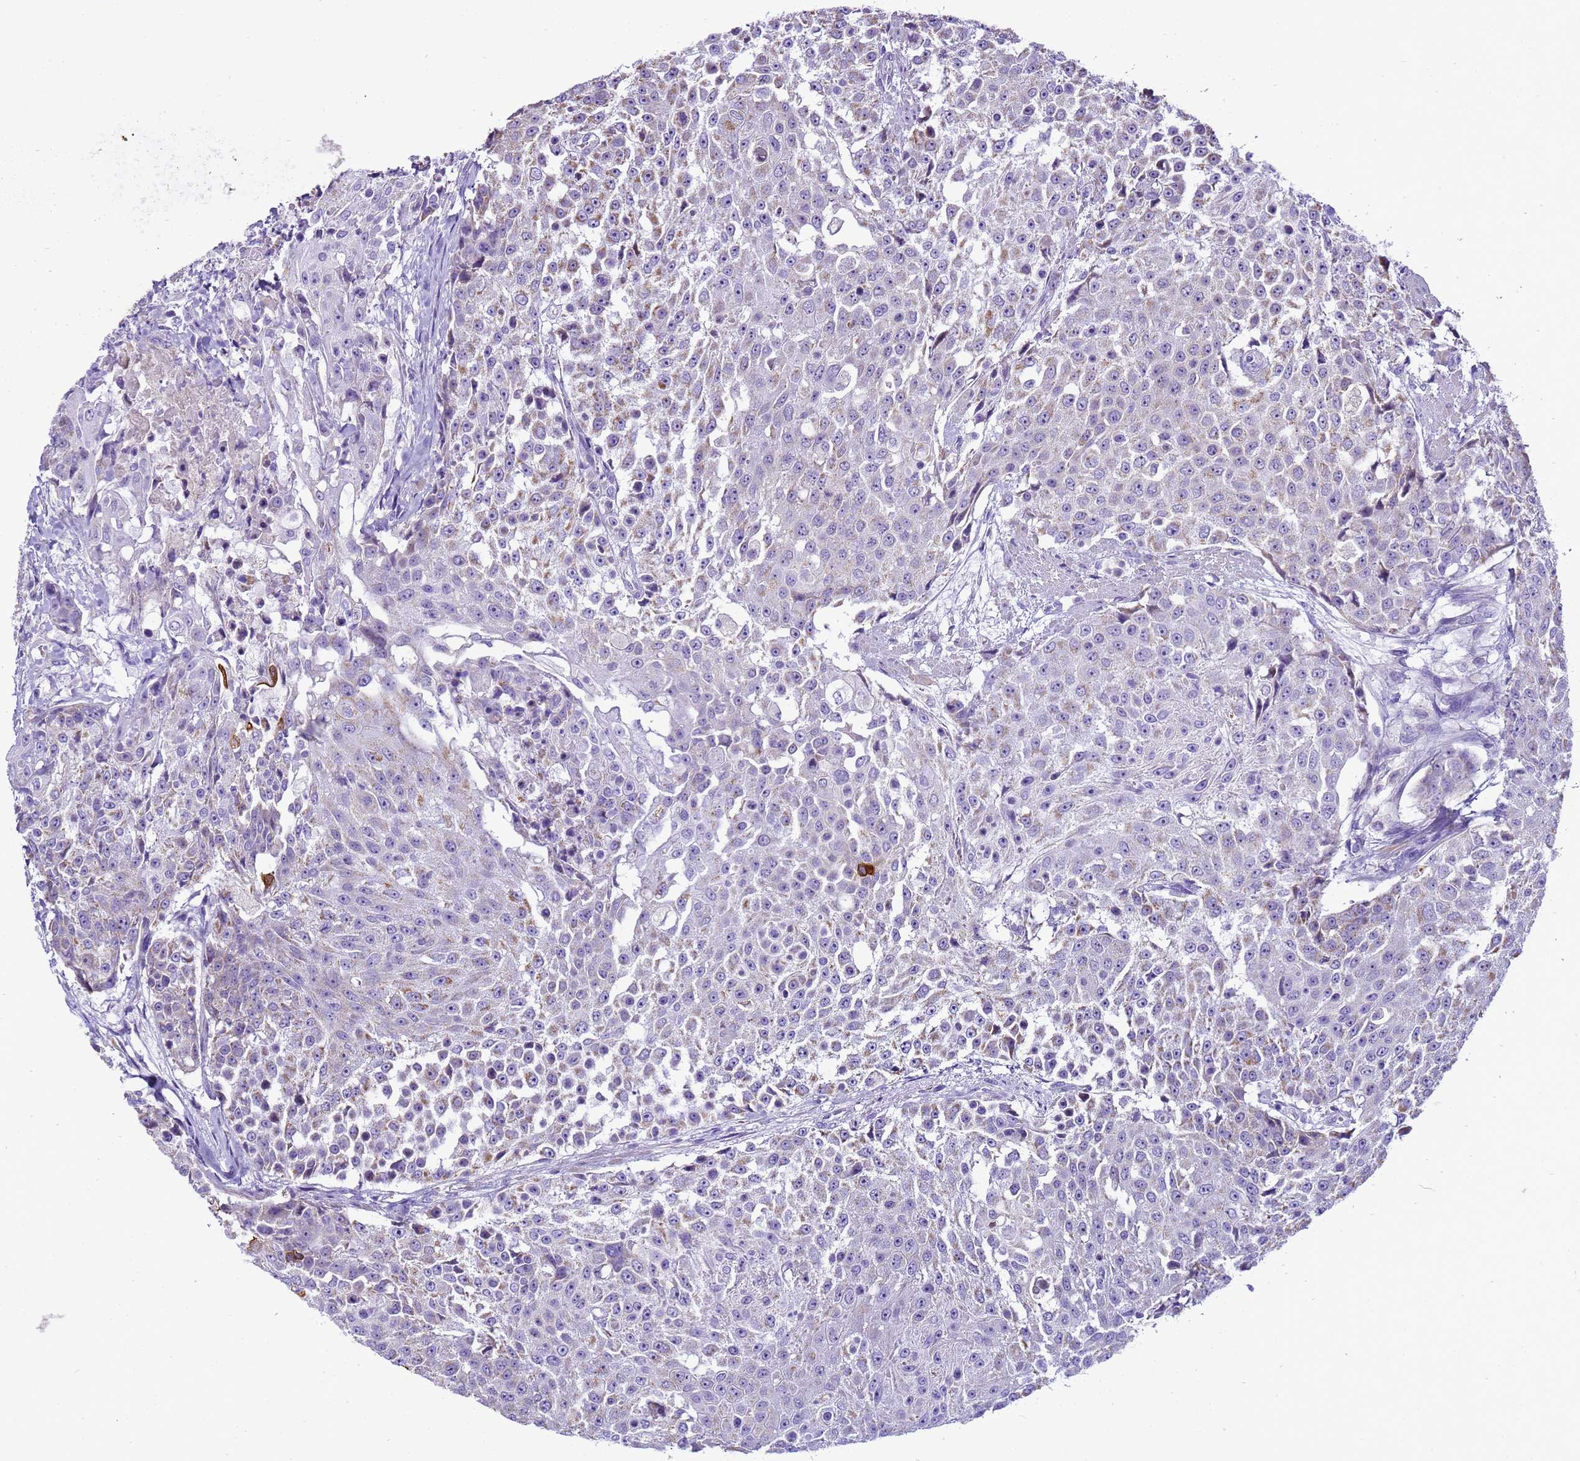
{"staining": {"intensity": "negative", "quantity": "none", "location": "none"}, "tissue": "urothelial cancer", "cell_type": "Tumor cells", "image_type": "cancer", "snomed": [{"axis": "morphology", "description": "Urothelial carcinoma, High grade"}, {"axis": "topography", "description": "Urinary bladder"}], "caption": "This image is of urothelial cancer stained with IHC to label a protein in brown with the nuclei are counter-stained blue. There is no positivity in tumor cells. (DAB (3,3'-diaminobenzidine) immunohistochemistry (IHC), high magnification).", "gene": "PIEZO2", "patient": {"sex": "female", "age": 63}}